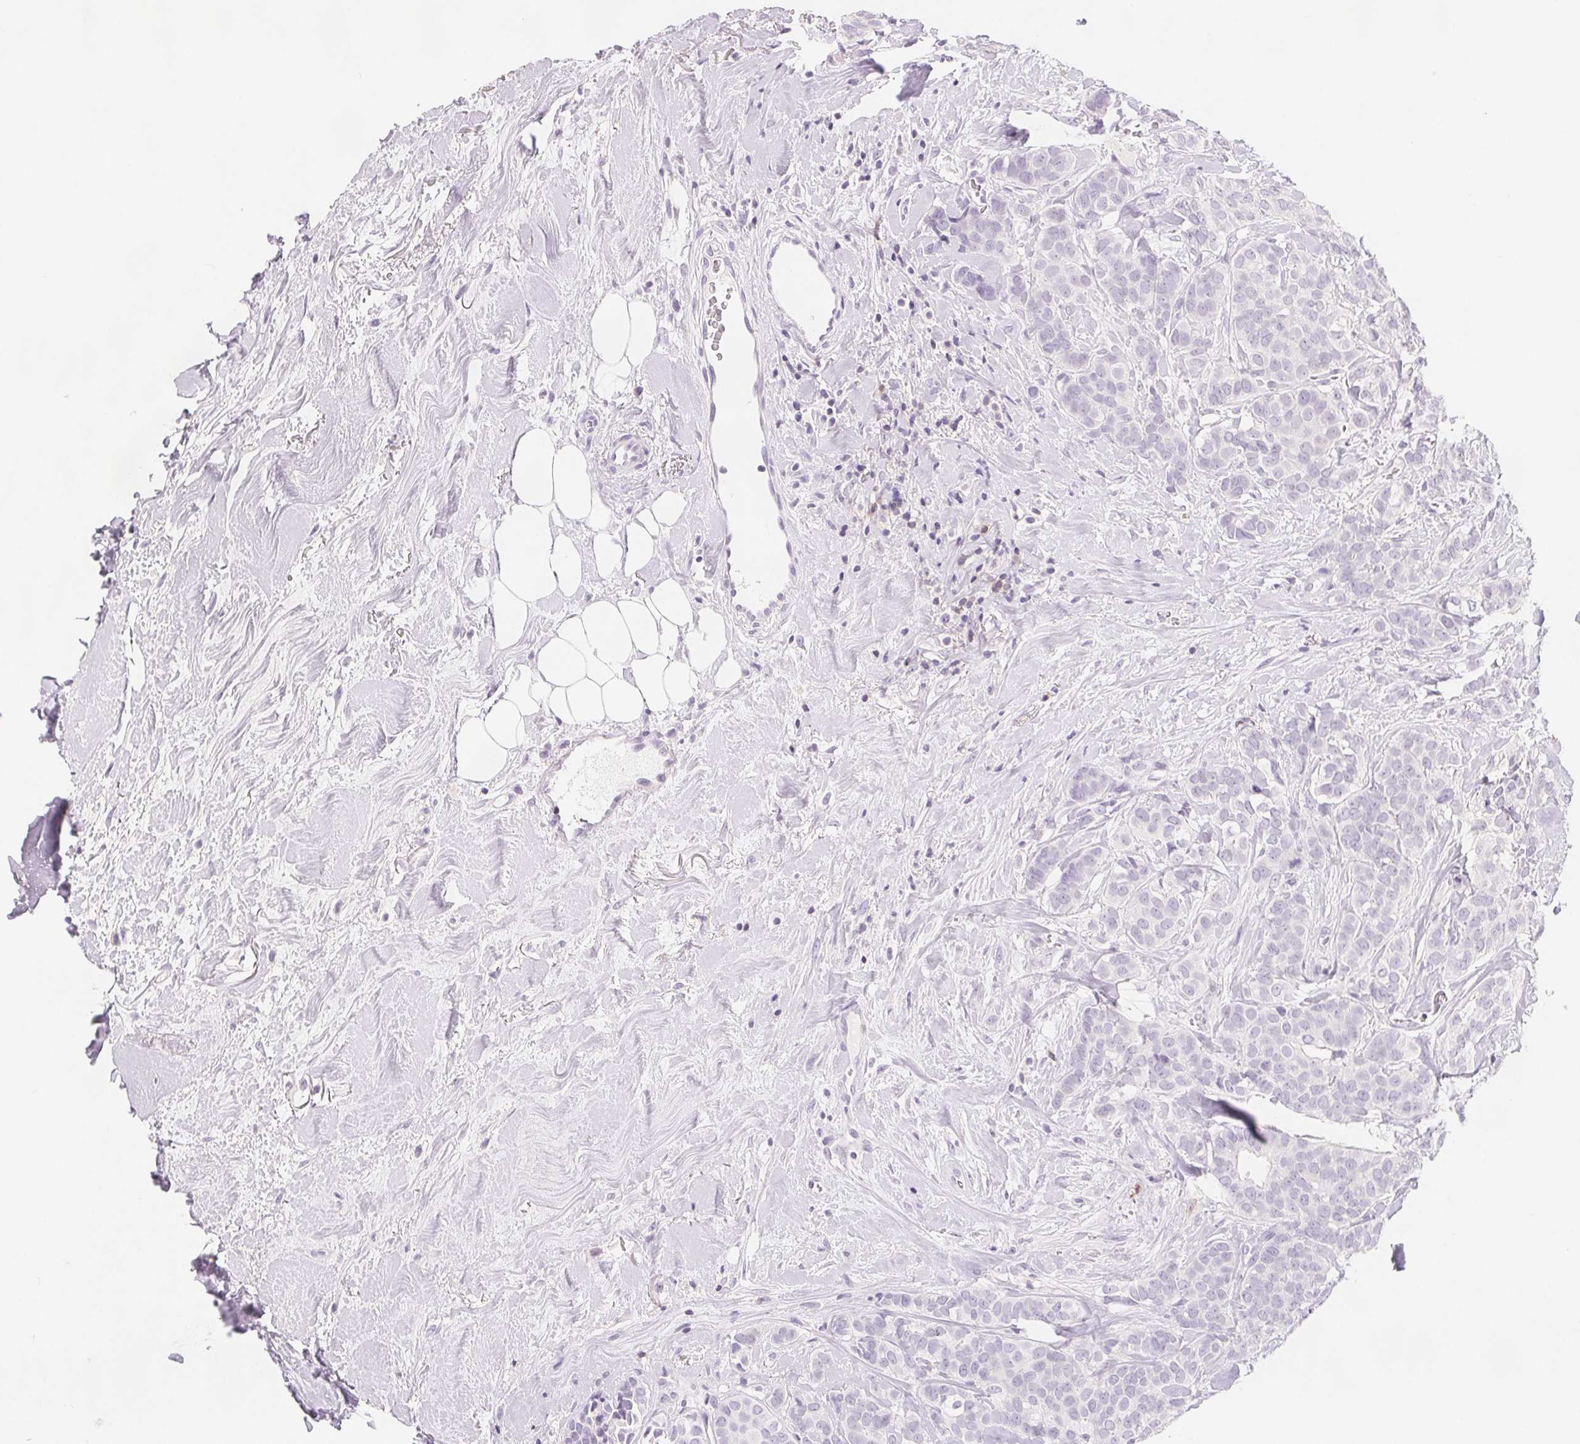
{"staining": {"intensity": "negative", "quantity": "none", "location": "none"}, "tissue": "breast cancer", "cell_type": "Tumor cells", "image_type": "cancer", "snomed": [{"axis": "morphology", "description": "Duct carcinoma"}, {"axis": "topography", "description": "Breast"}], "caption": "A high-resolution photomicrograph shows immunohistochemistry (IHC) staining of breast cancer, which exhibits no significant positivity in tumor cells.", "gene": "CD69", "patient": {"sex": "female", "age": 84}}